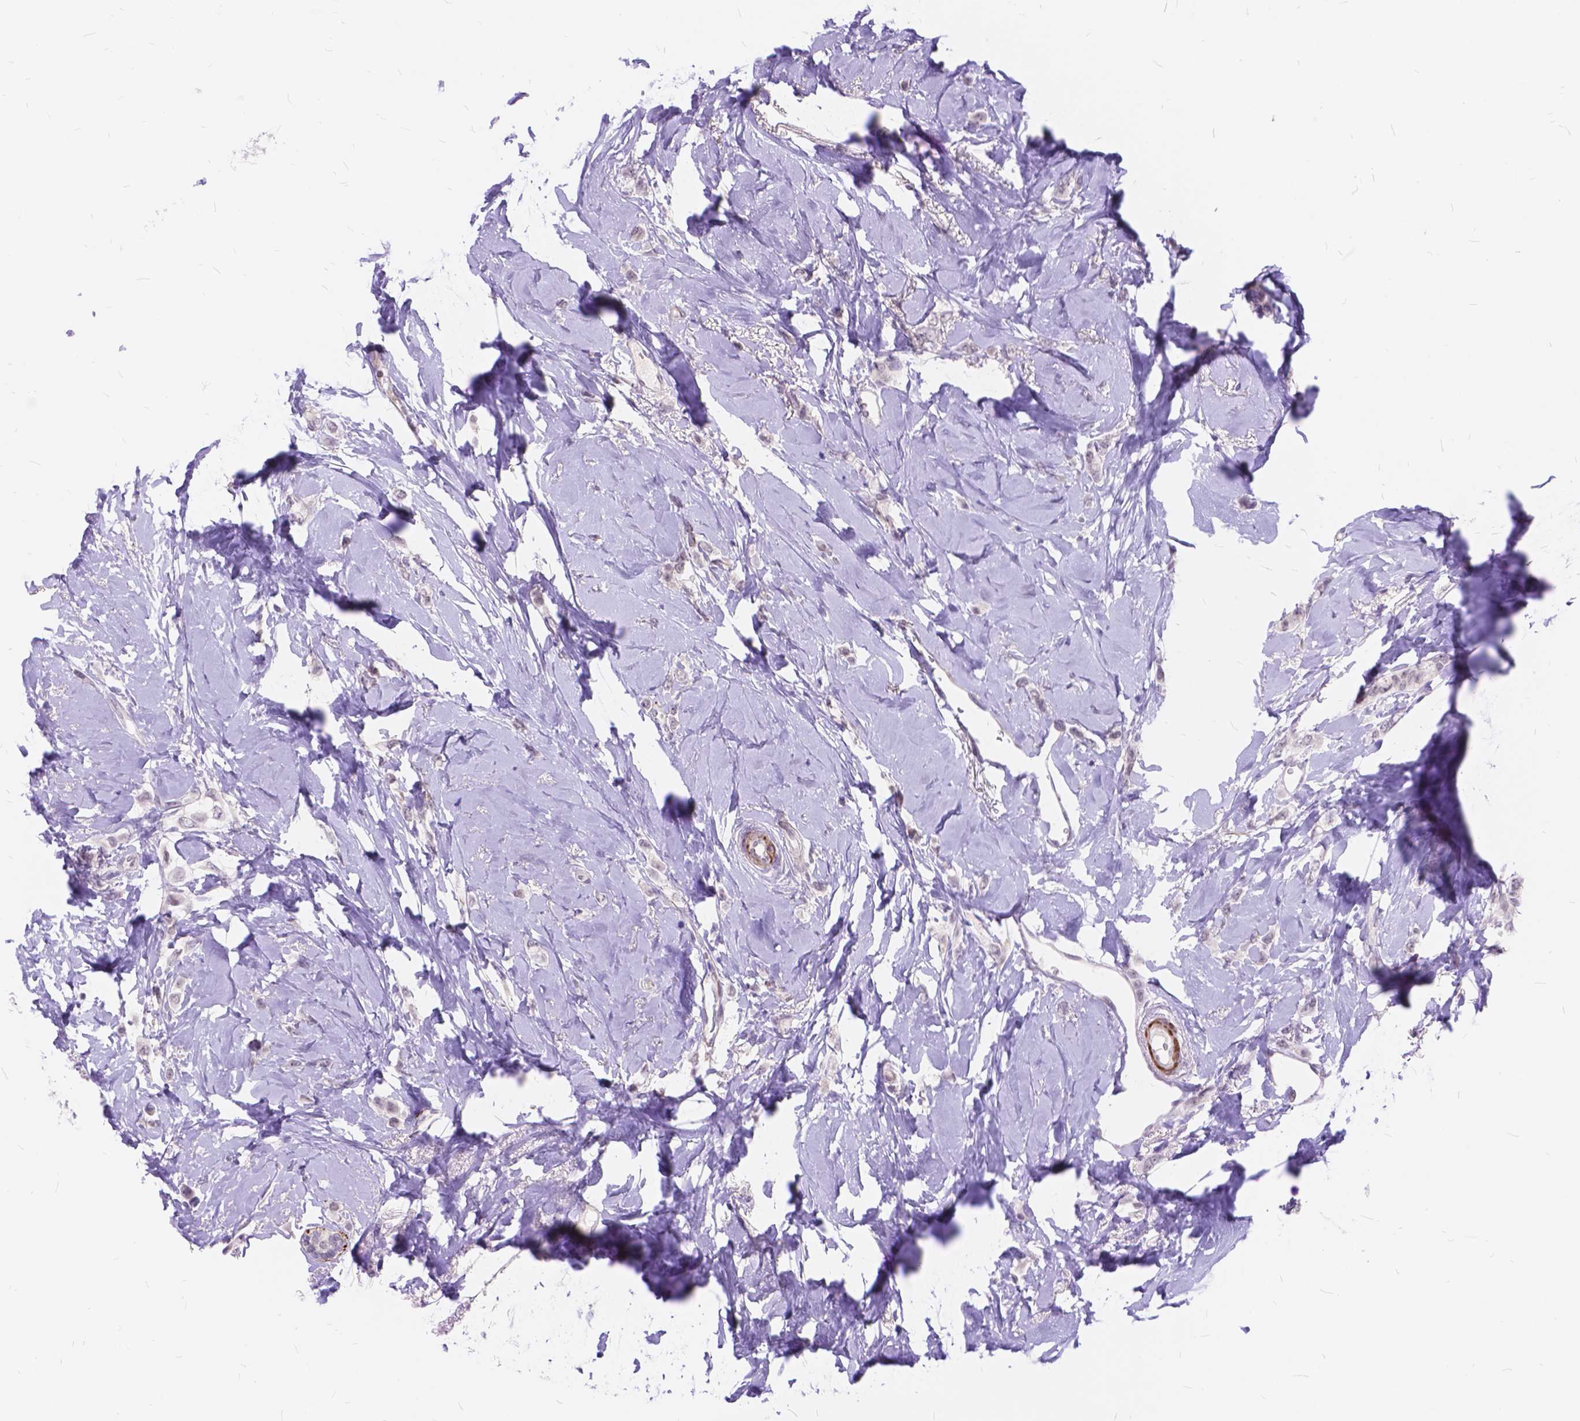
{"staining": {"intensity": "negative", "quantity": "none", "location": "none"}, "tissue": "breast cancer", "cell_type": "Tumor cells", "image_type": "cancer", "snomed": [{"axis": "morphology", "description": "Lobular carcinoma"}, {"axis": "topography", "description": "Breast"}], "caption": "Immunohistochemical staining of breast cancer exhibits no significant expression in tumor cells. The staining is performed using DAB brown chromogen with nuclei counter-stained in using hematoxylin.", "gene": "MAN2C1", "patient": {"sex": "female", "age": 66}}